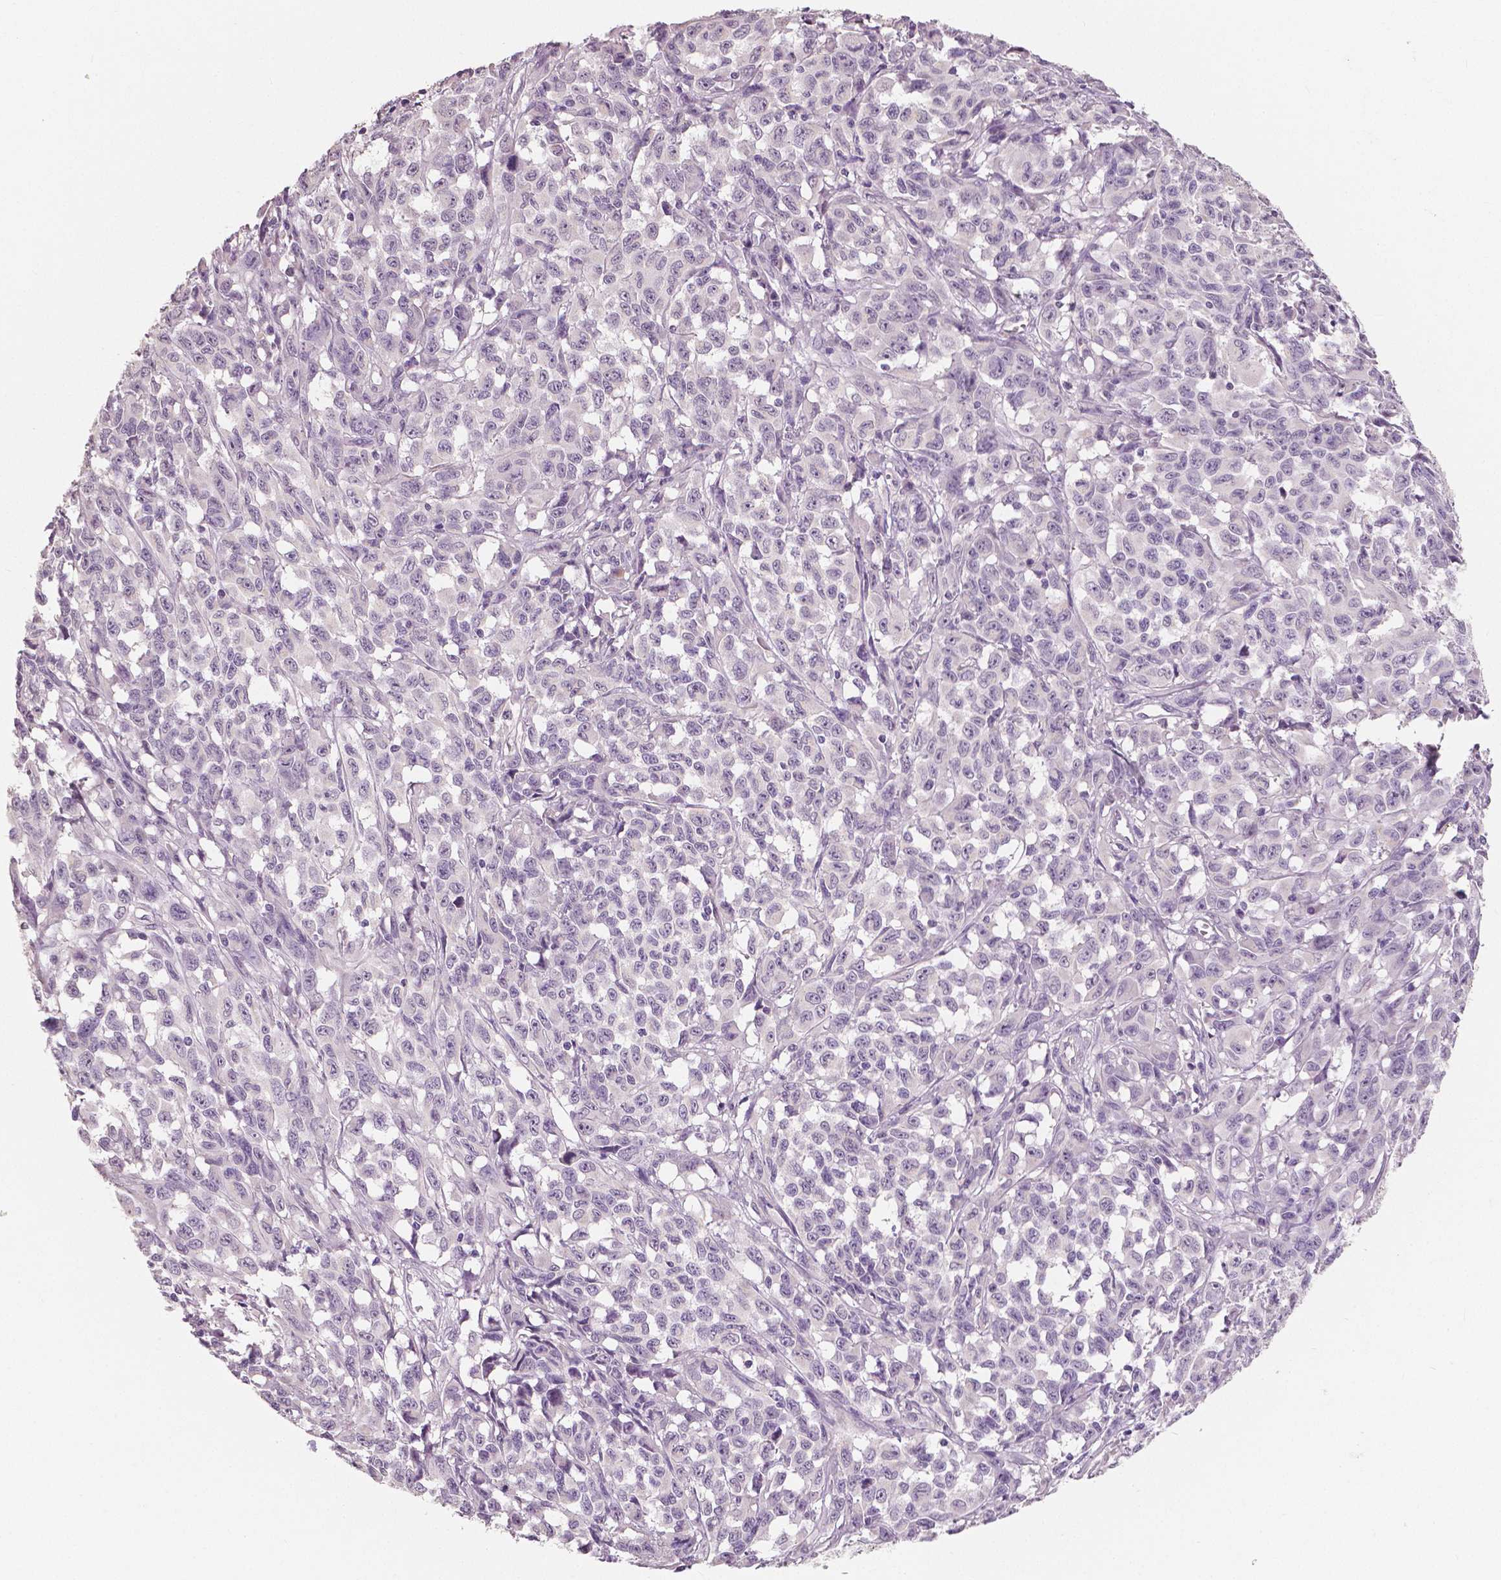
{"staining": {"intensity": "negative", "quantity": "none", "location": "none"}, "tissue": "melanoma", "cell_type": "Tumor cells", "image_type": "cancer", "snomed": [{"axis": "morphology", "description": "Malignant melanoma, NOS"}, {"axis": "topography", "description": "Vulva, labia, clitoris and Bartholin´s gland, NO"}], "caption": "Malignant melanoma was stained to show a protein in brown. There is no significant staining in tumor cells.", "gene": "NECAB1", "patient": {"sex": "female", "age": 75}}